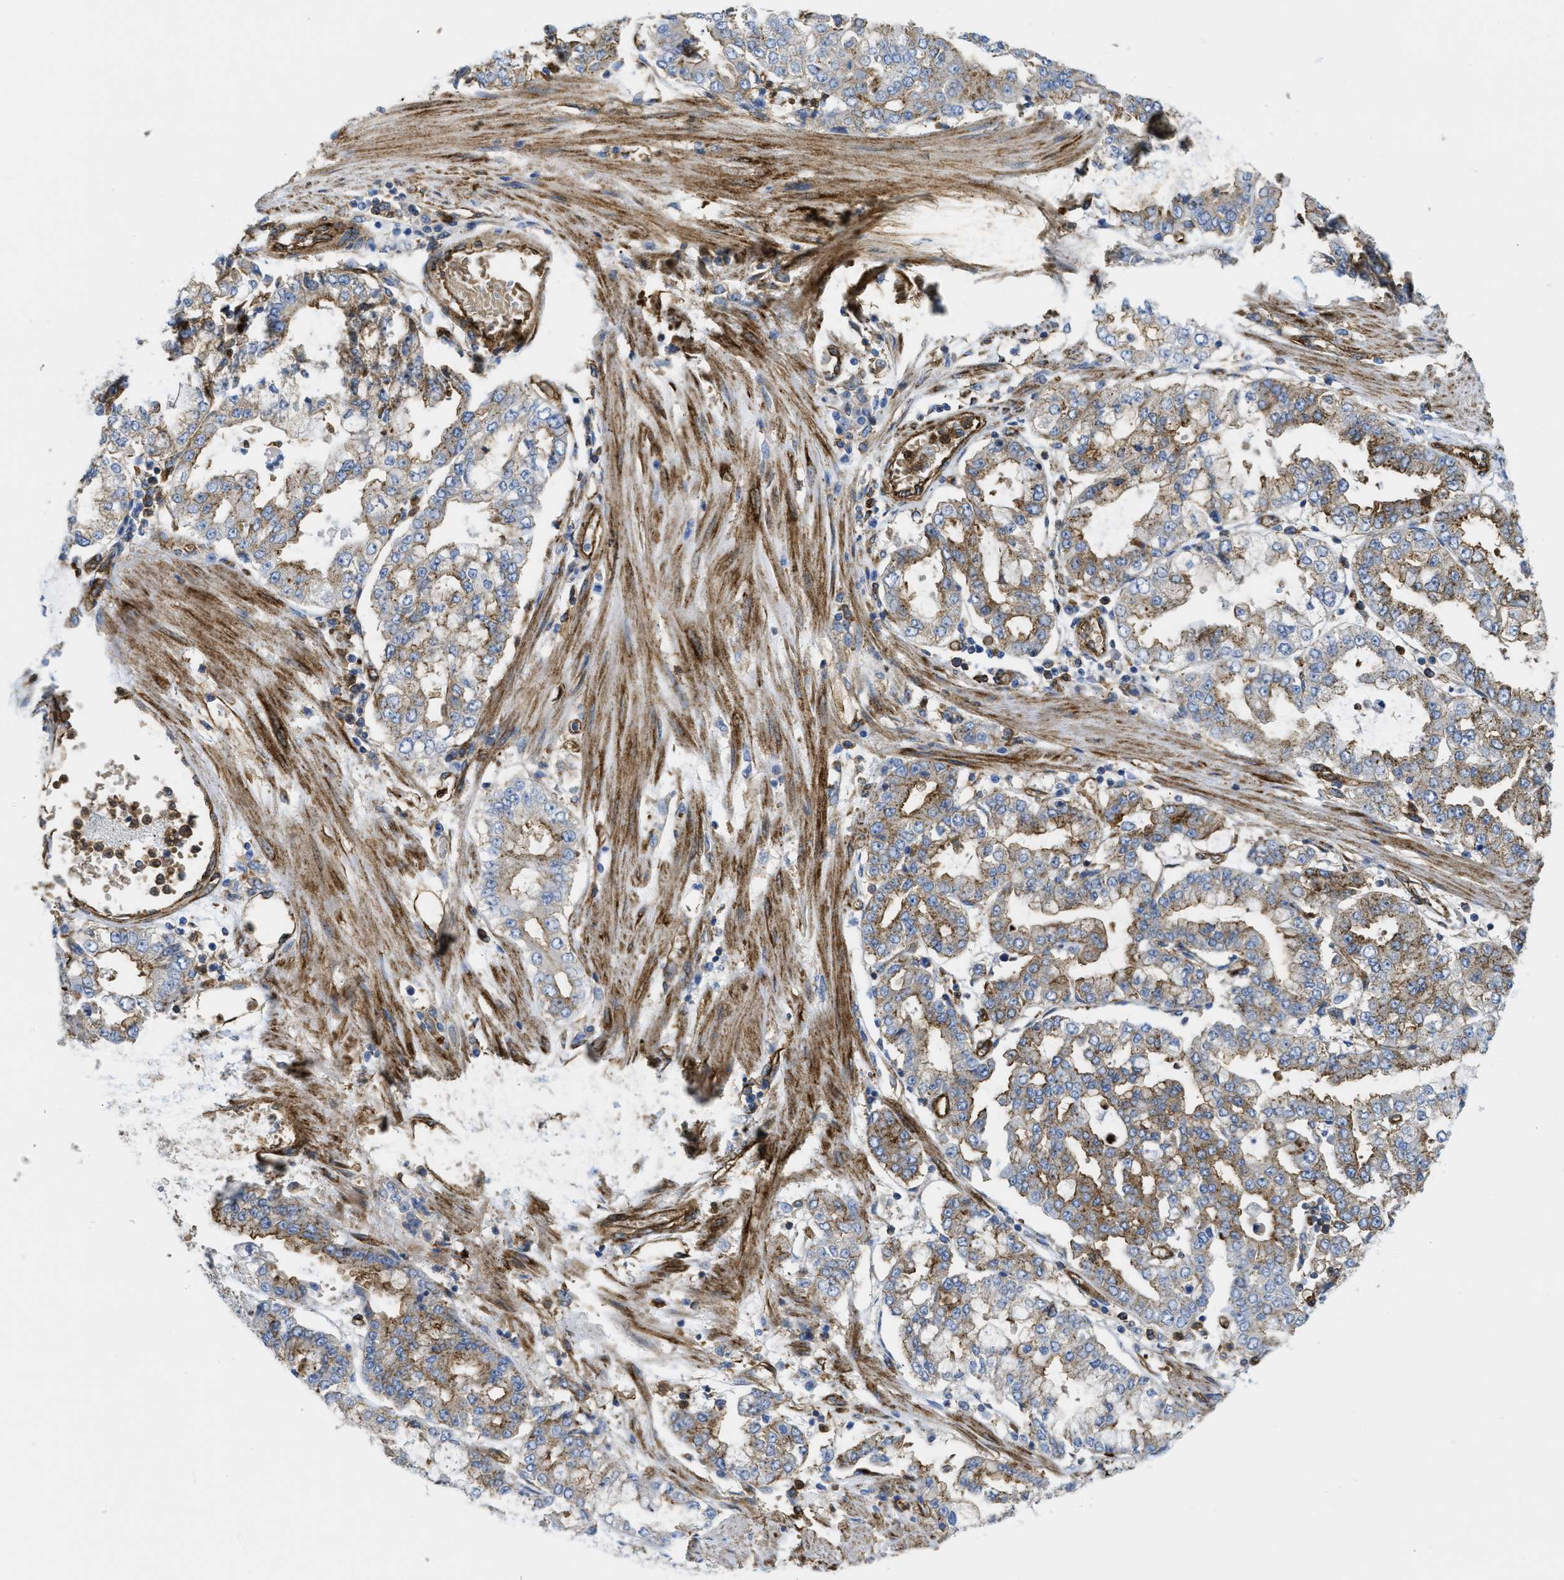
{"staining": {"intensity": "moderate", "quantity": "25%-75%", "location": "cytoplasmic/membranous"}, "tissue": "stomach cancer", "cell_type": "Tumor cells", "image_type": "cancer", "snomed": [{"axis": "morphology", "description": "Adenocarcinoma, NOS"}, {"axis": "topography", "description": "Stomach"}], "caption": "Brown immunohistochemical staining in adenocarcinoma (stomach) reveals moderate cytoplasmic/membranous positivity in about 25%-75% of tumor cells.", "gene": "HIP1", "patient": {"sex": "male", "age": 76}}